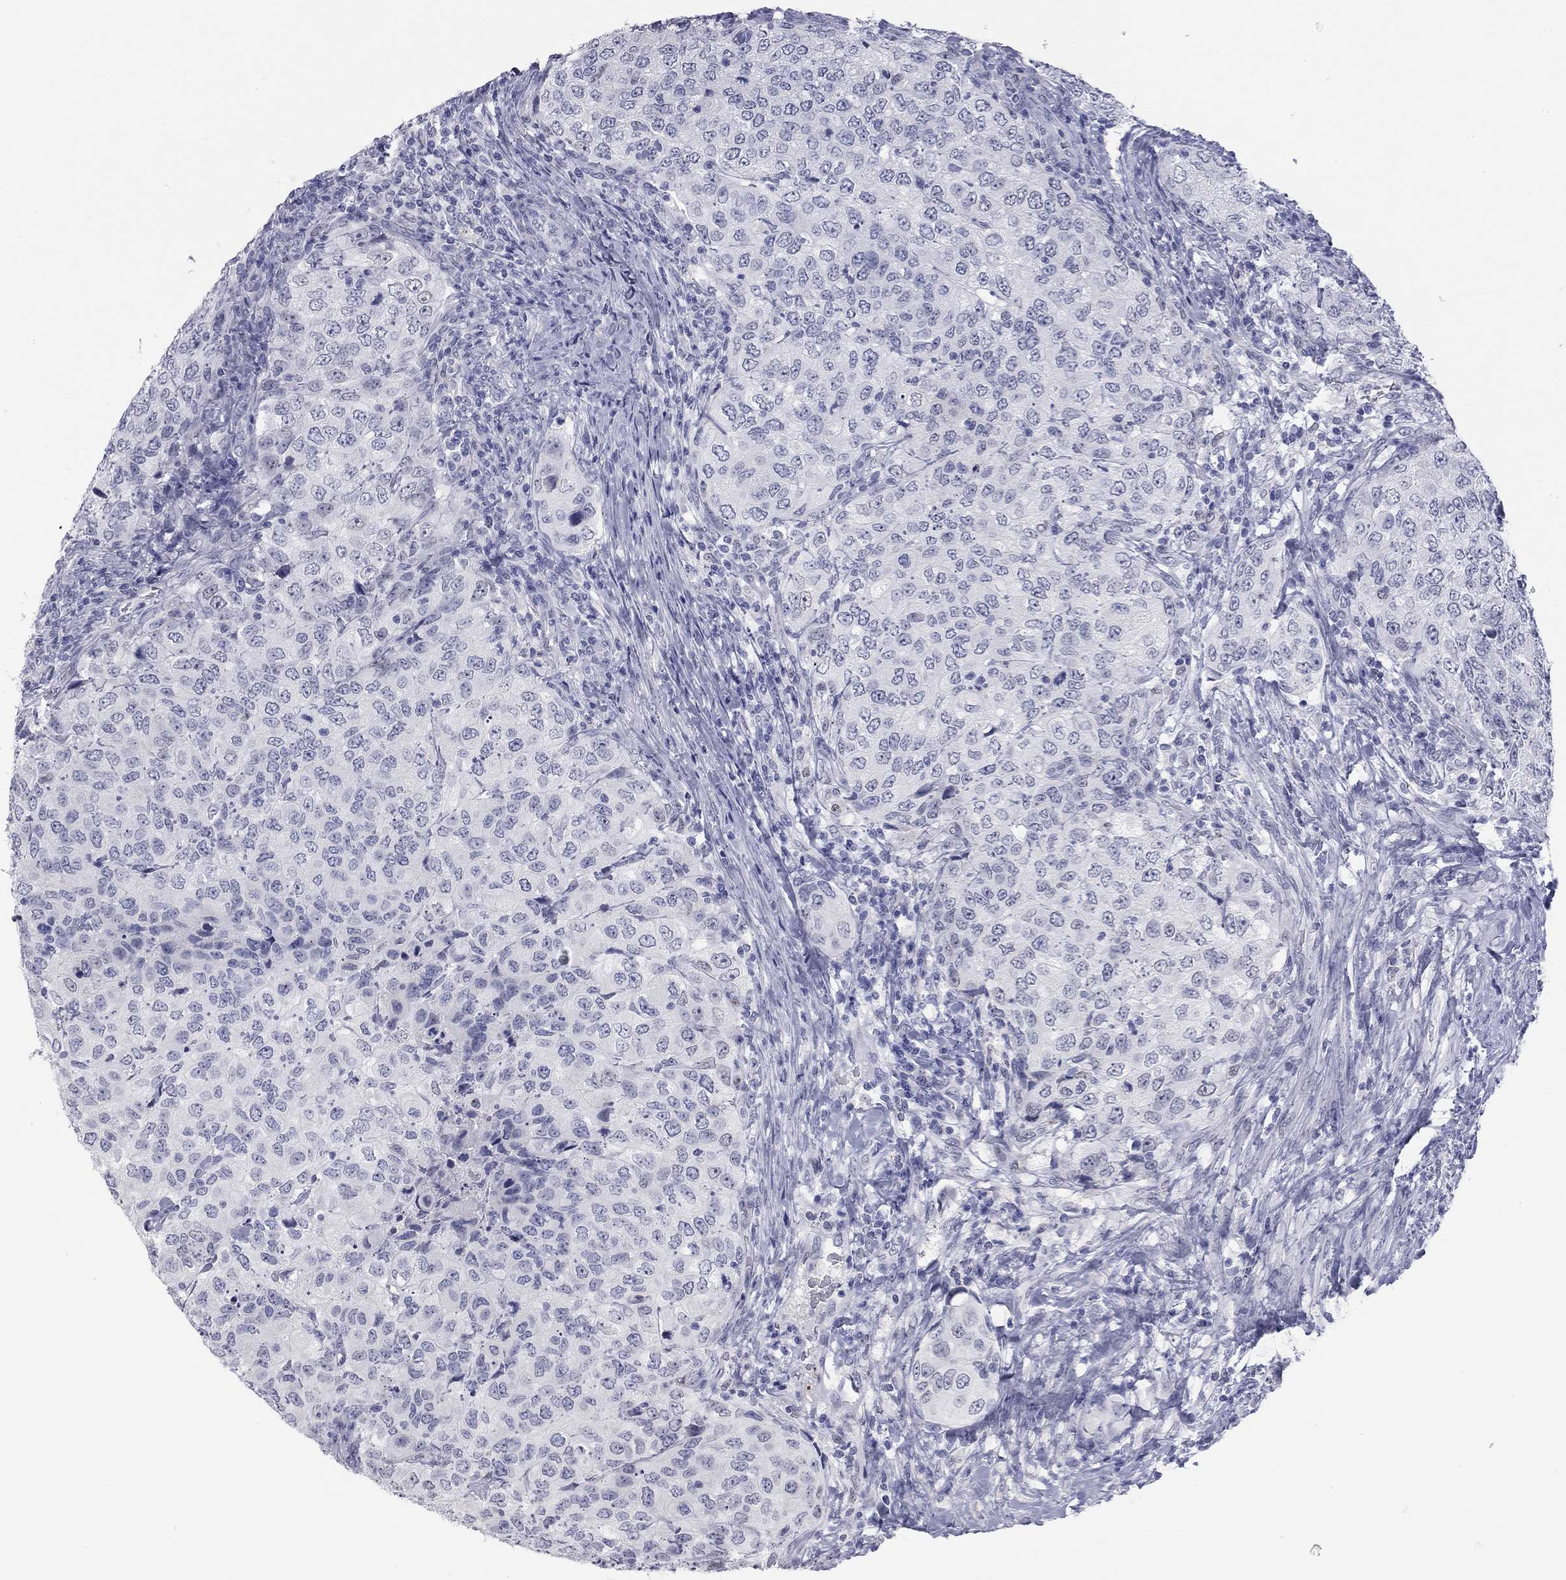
{"staining": {"intensity": "negative", "quantity": "none", "location": "none"}, "tissue": "urothelial cancer", "cell_type": "Tumor cells", "image_type": "cancer", "snomed": [{"axis": "morphology", "description": "Urothelial carcinoma, High grade"}, {"axis": "topography", "description": "Urinary bladder"}], "caption": "IHC of high-grade urothelial carcinoma displays no positivity in tumor cells.", "gene": "AK8", "patient": {"sex": "female", "age": 78}}